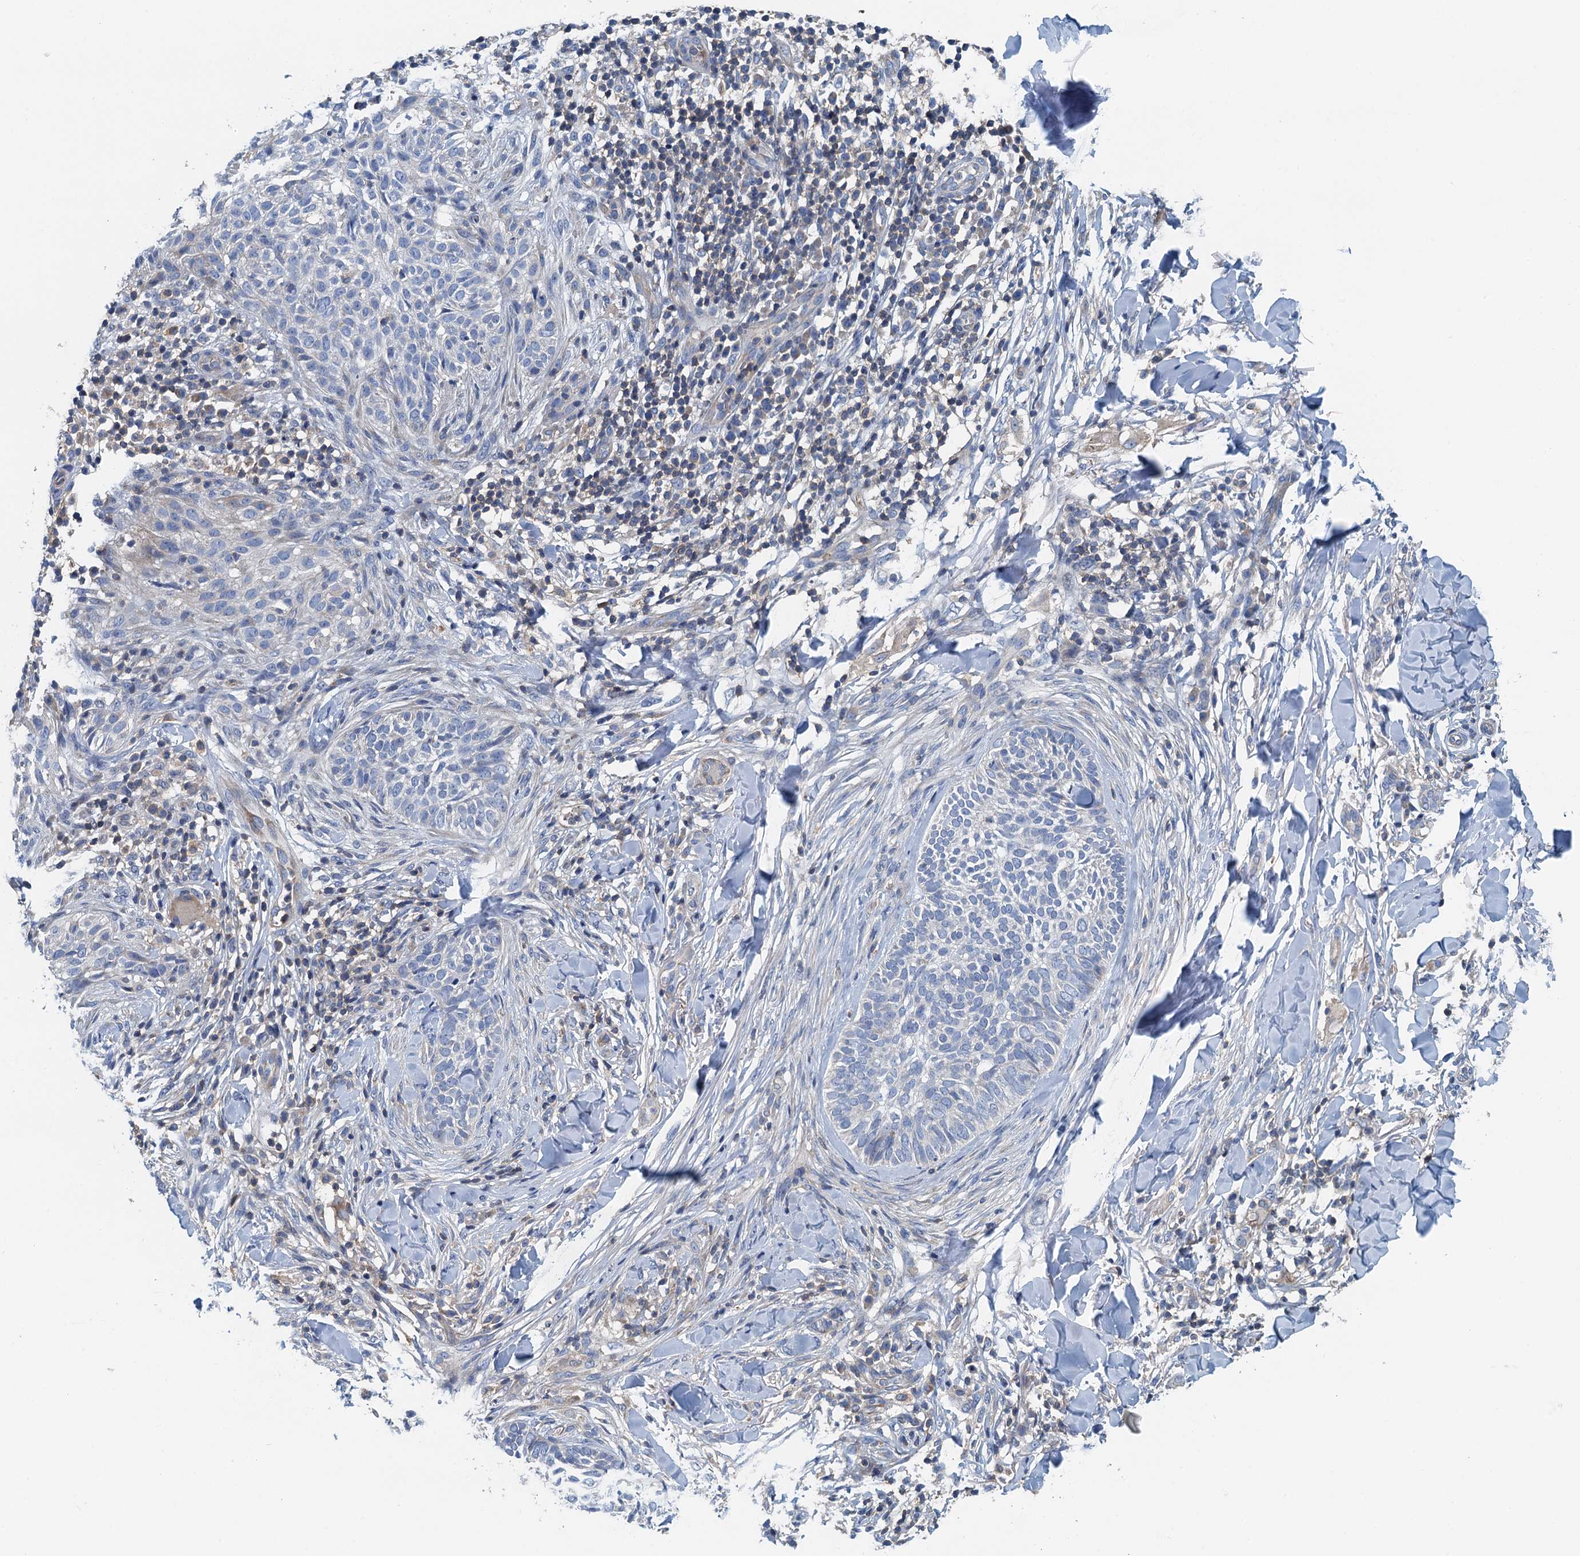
{"staining": {"intensity": "negative", "quantity": "none", "location": "none"}, "tissue": "skin cancer", "cell_type": "Tumor cells", "image_type": "cancer", "snomed": [{"axis": "morphology", "description": "Normal tissue, NOS"}, {"axis": "morphology", "description": "Basal cell carcinoma"}, {"axis": "topography", "description": "Skin"}], "caption": "There is no significant positivity in tumor cells of skin cancer.", "gene": "PPP1R14D", "patient": {"sex": "male", "age": 67}}